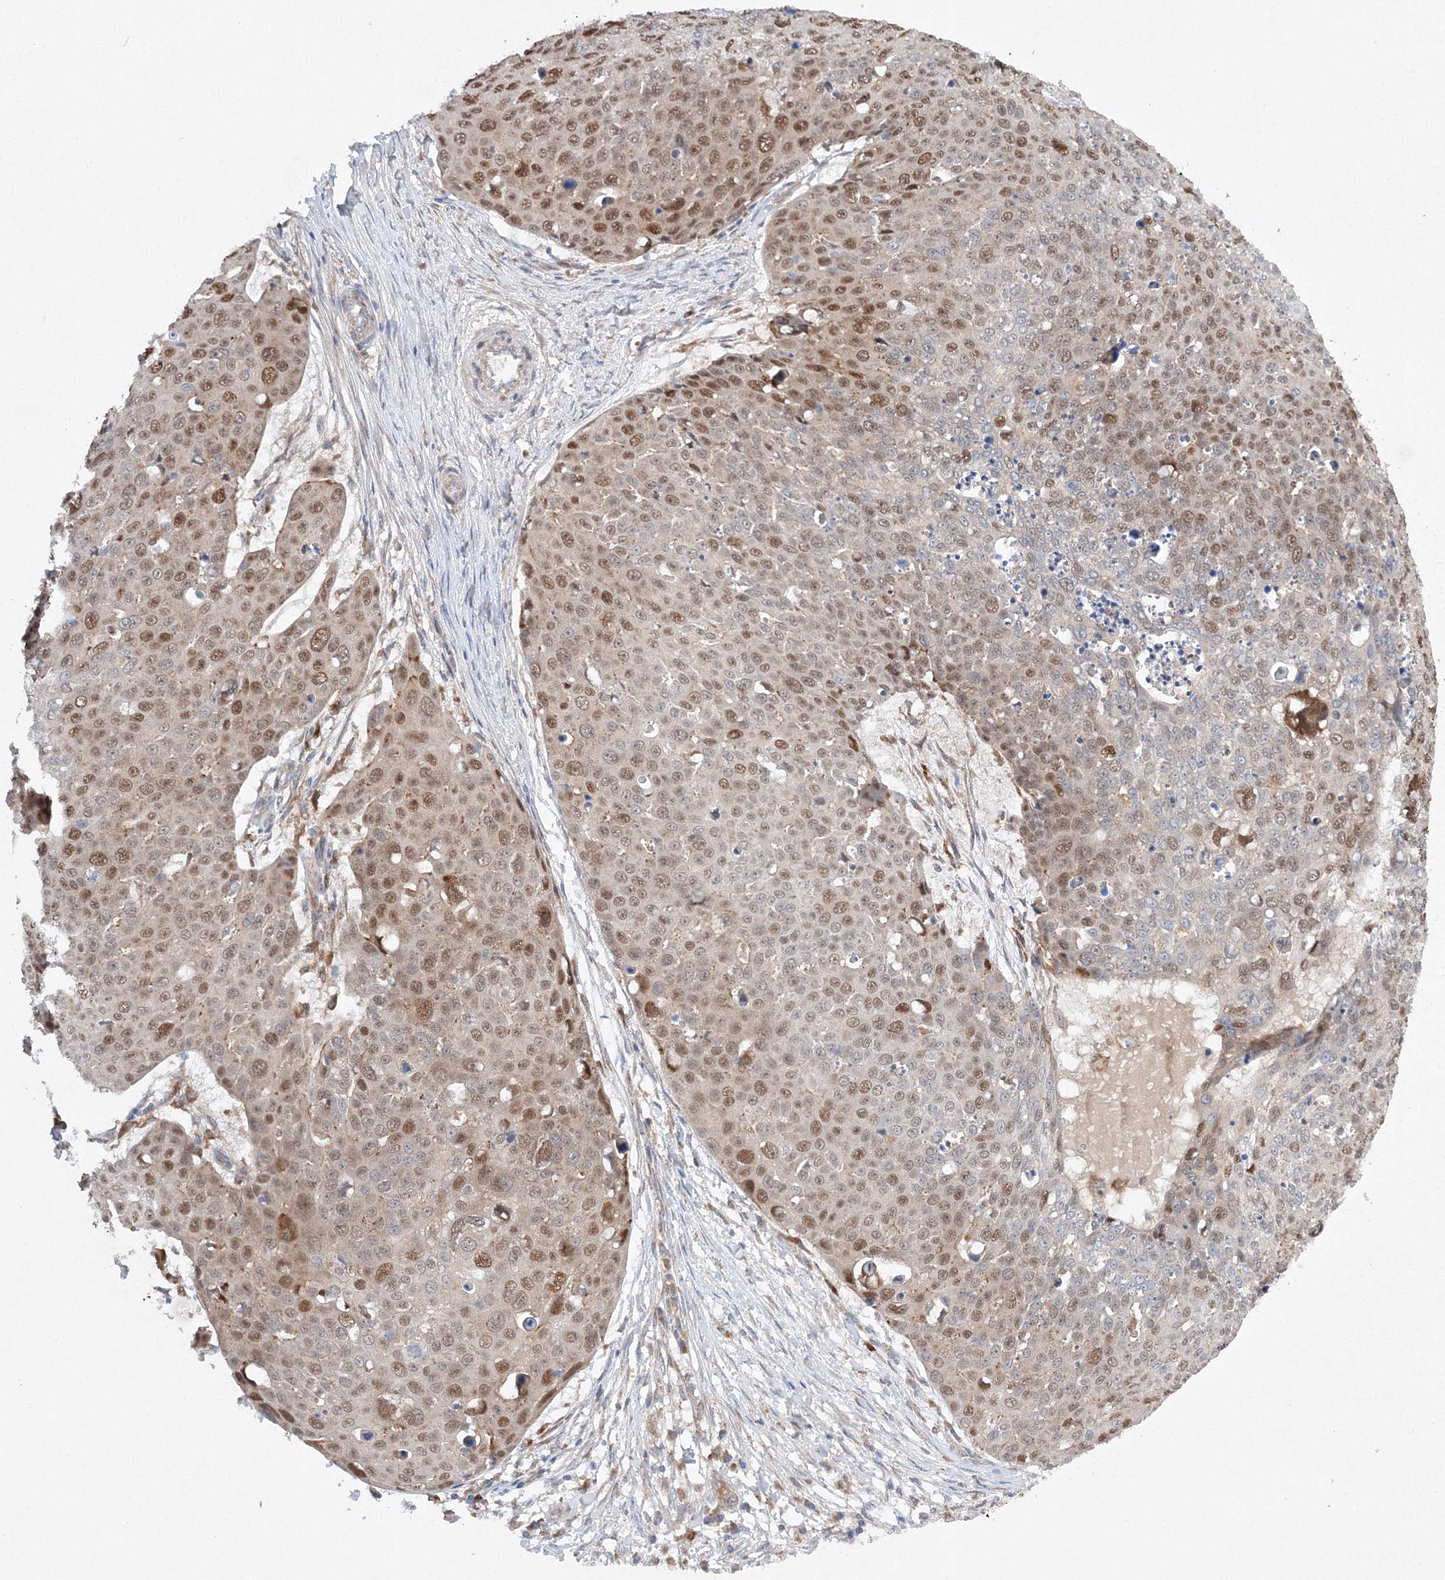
{"staining": {"intensity": "moderate", "quantity": ">75%", "location": "nuclear"}, "tissue": "skin cancer", "cell_type": "Tumor cells", "image_type": "cancer", "snomed": [{"axis": "morphology", "description": "Squamous cell carcinoma, NOS"}, {"axis": "topography", "description": "Skin"}], "caption": "Tumor cells display moderate nuclear expression in approximately >75% of cells in skin cancer.", "gene": "SLC36A1", "patient": {"sex": "male", "age": 71}}